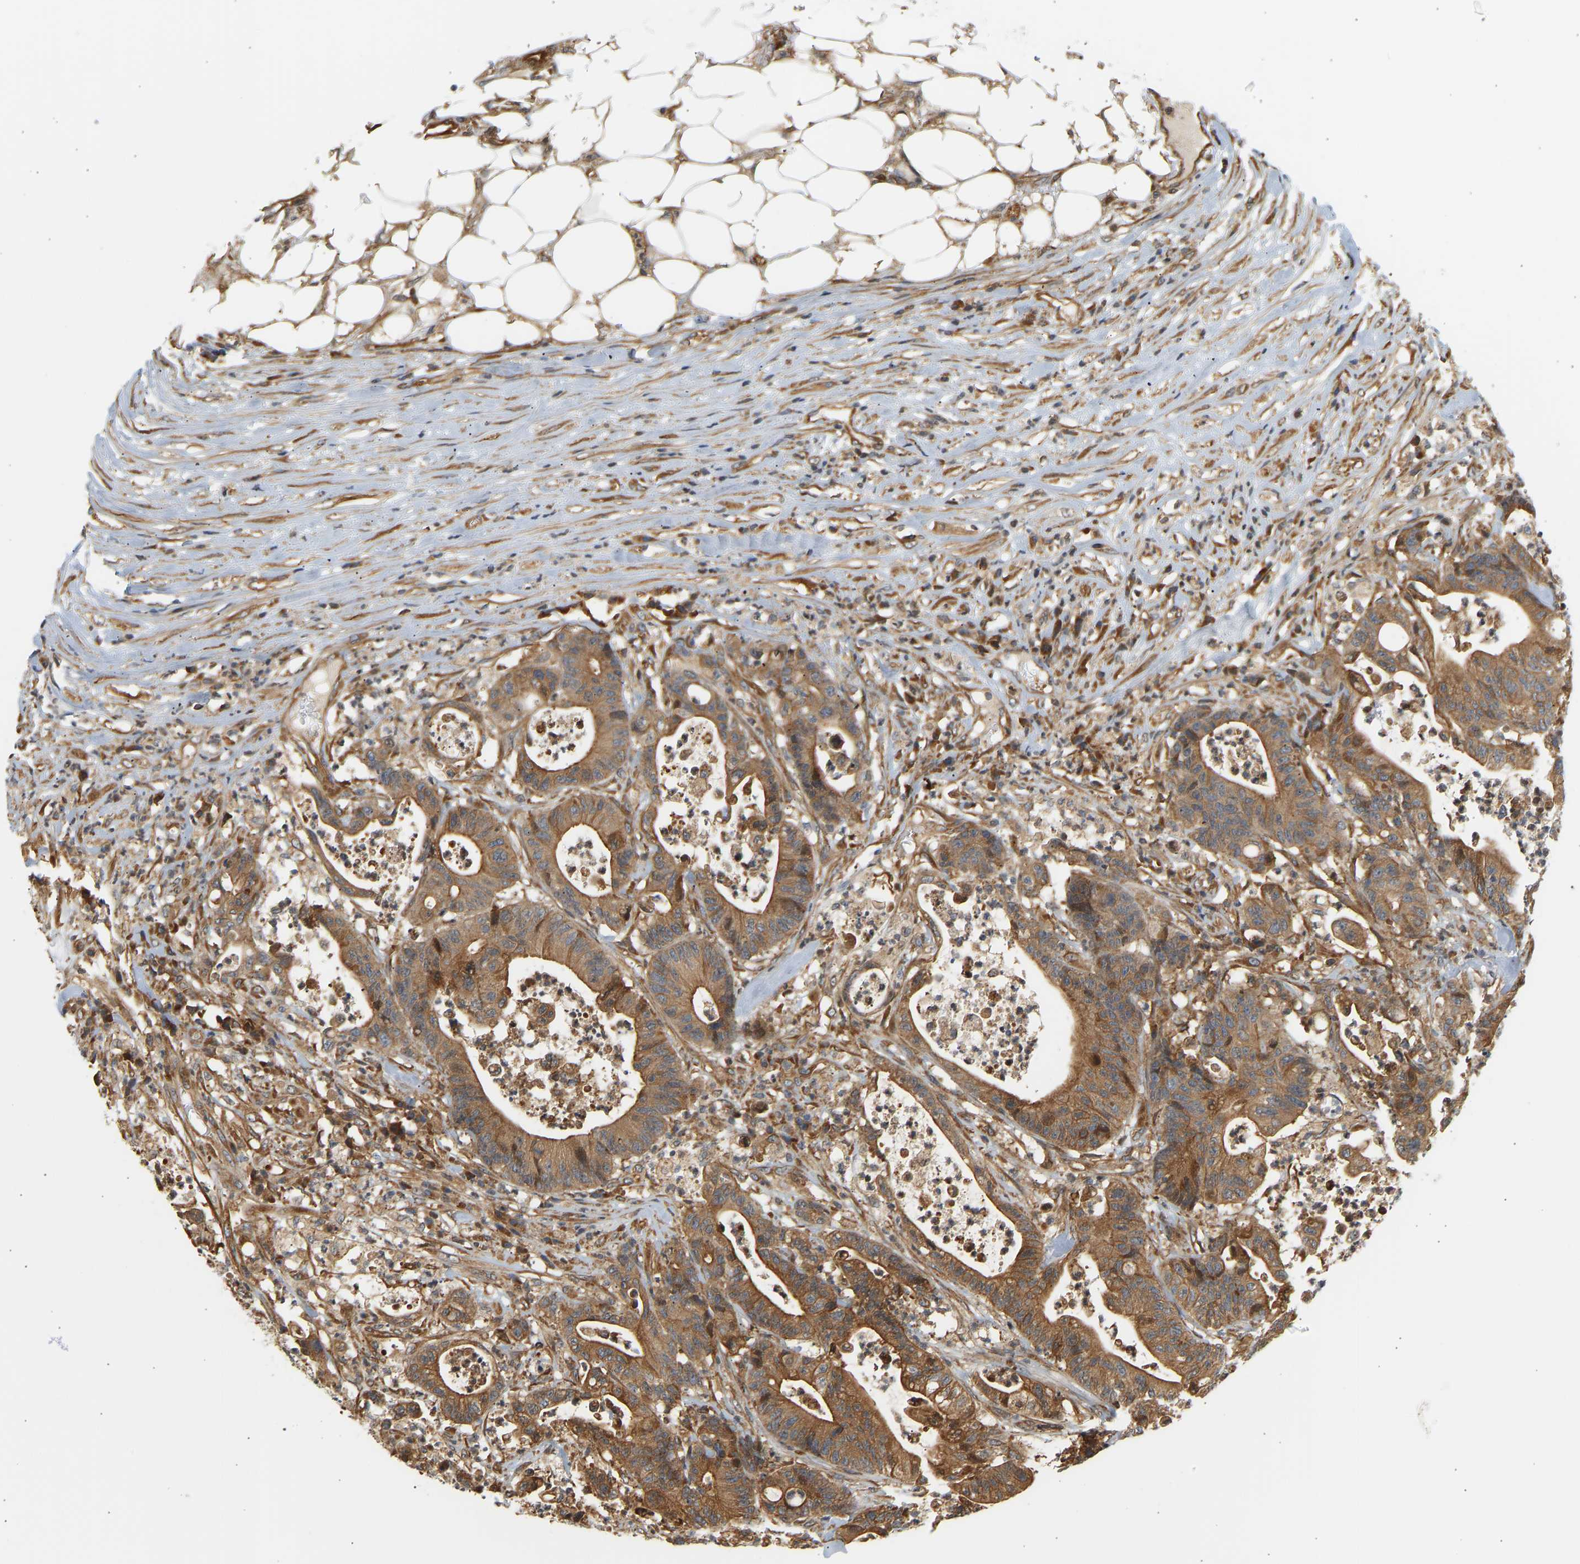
{"staining": {"intensity": "moderate", "quantity": ">75%", "location": "cytoplasmic/membranous"}, "tissue": "colorectal cancer", "cell_type": "Tumor cells", "image_type": "cancer", "snomed": [{"axis": "morphology", "description": "Adenocarcinoma, NOS"}, {"axis": "topography", "description": "Colon"}], "caption": "The photomicrograph demonstrates a brown stain indicating the presence of a protein in the cytoplasmic/membranous of tumor cells in colorectal cancer.", "gene": "CEP57", "patient": {"sex": "female", "age": 84}}